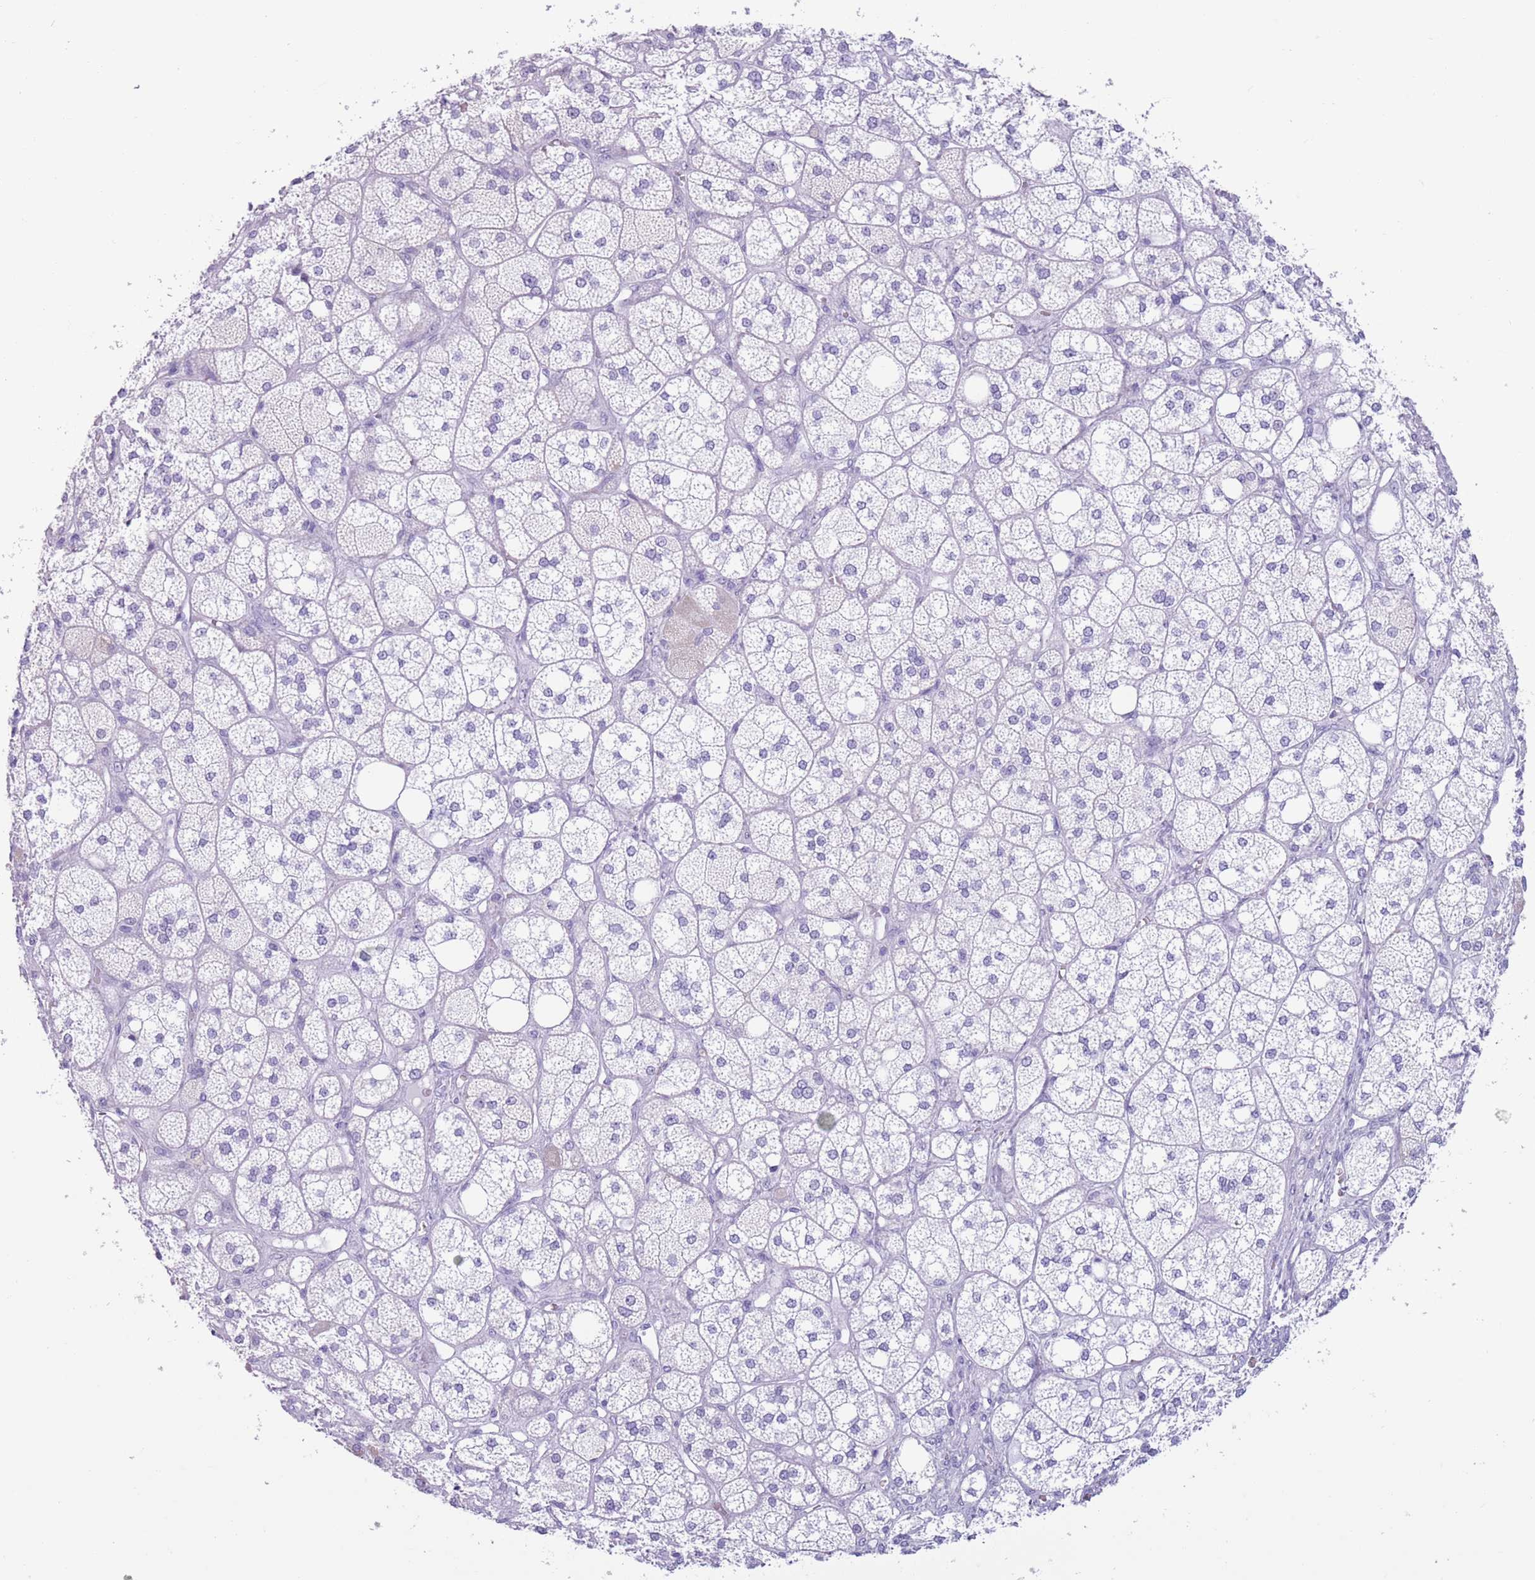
{"staining": {"intensity": "negative", "quantity": "none", "location": "none"}, "tissue": "adrenal gland", "cell_type": "Glandular cells", "image_type": "normal", "snomed": [{"axis": "morphology", "description": "Normal tissue, NOS"}, {"axis": "topography", "description": "Adrenal gland"}], "caption": "This is an immunohistochemistry image of normal adrenal gland. There is no staining in glandular cells.", "gene": "ENSG00000263020", "patient": {"sex": "male", "age": 61}}